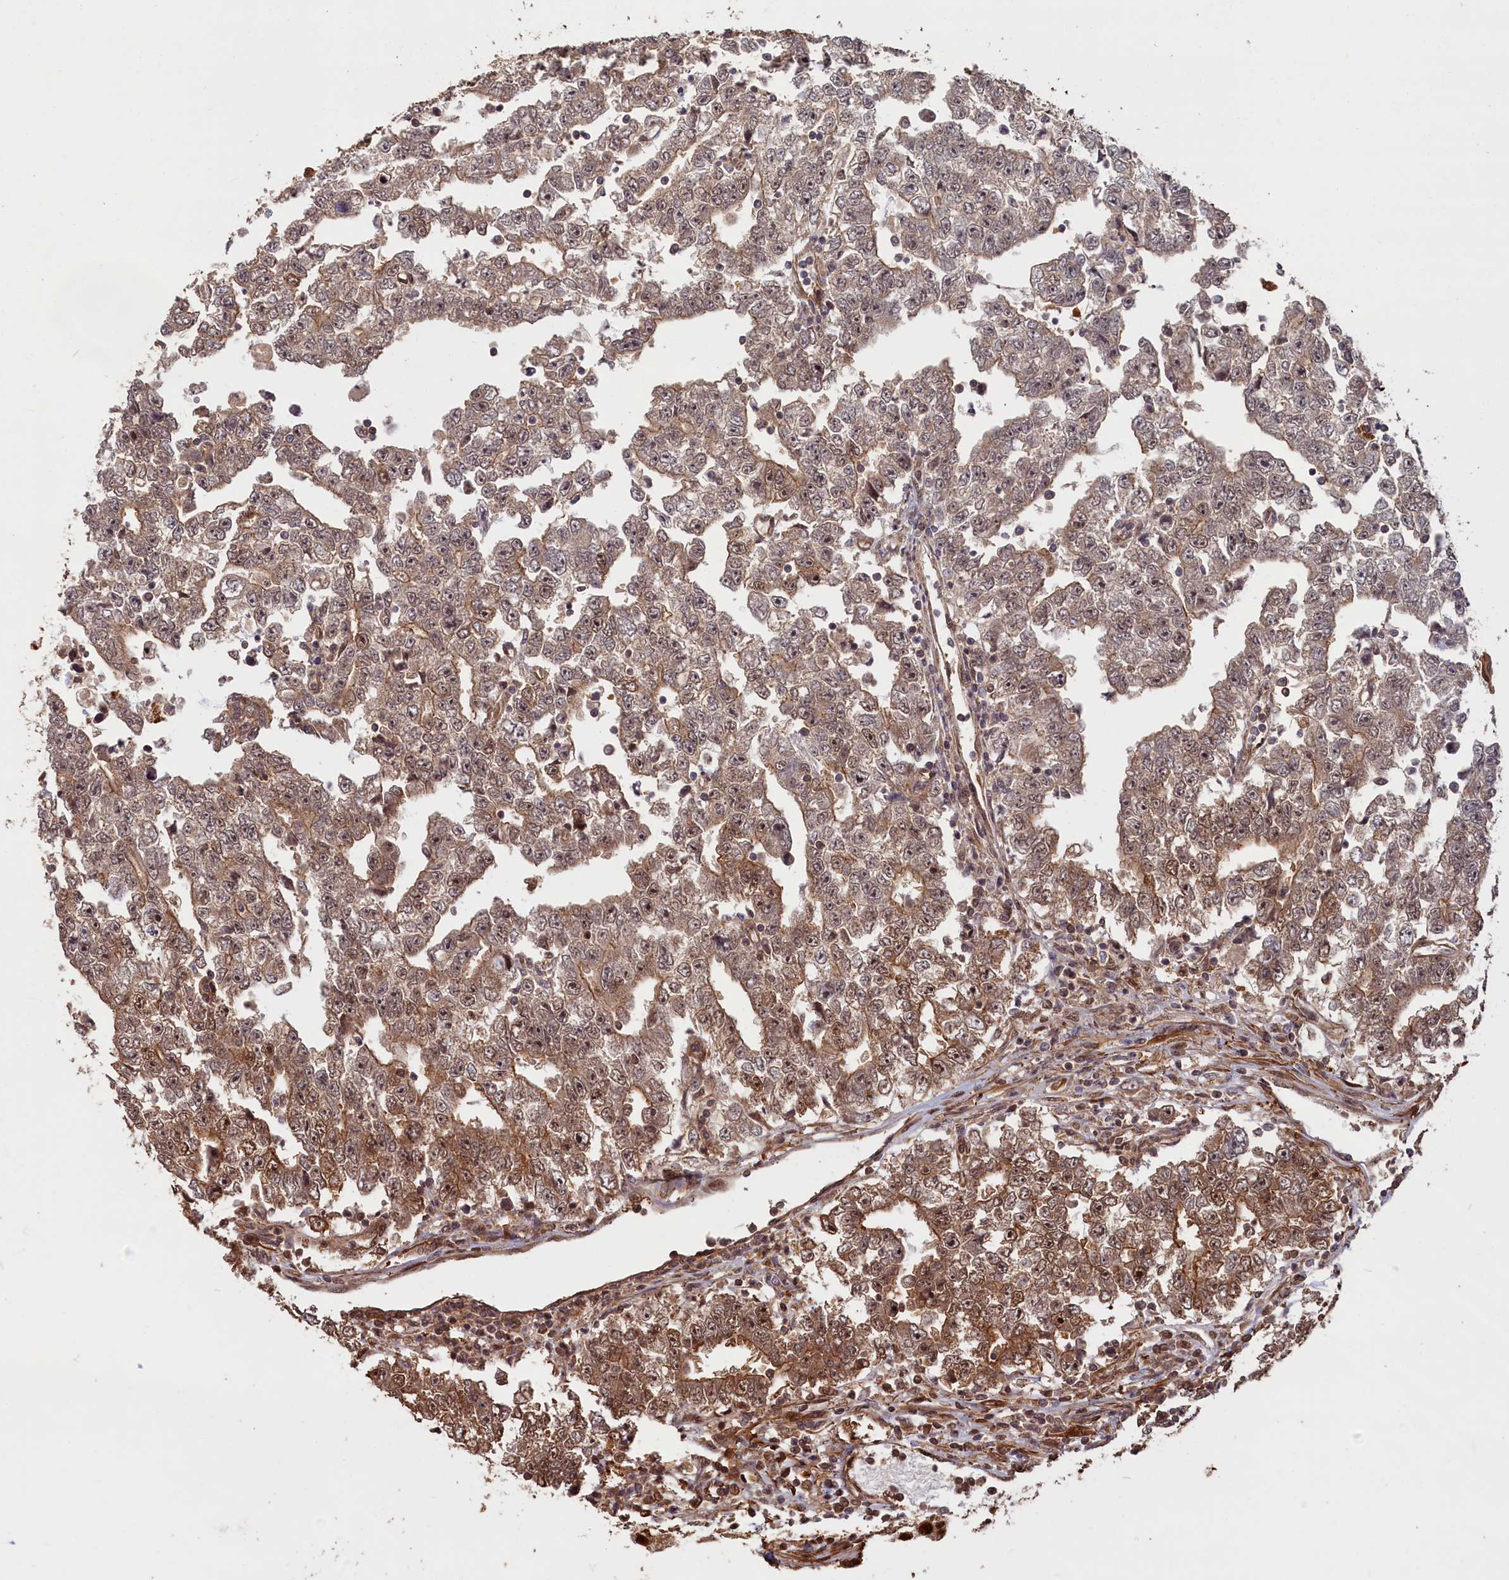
{"staining": {"intensity": "moderate", "quantity": ">75%", "location": "cytoplasmic/membranous,nuclear"}, "tissue": "testis cancer", "cell_type": "Tumor cells", "image_type": "cancer", "snomed": [{"axis": "morphology", "description": "Carcinoma, Embryonal, NOS"}, {"axis": "topography", "description": "Testis"}], "caption": "Testis cancer stained with DAB (3,3'-diaminobenzidine) immunohistochemistry shows medium levels of moderate cytoplasmic/membranous and nuclear staining in approximately >75% of tumor cells.", "gene": "HIF3A", "patient": {"sex": "male", "age": 25}}